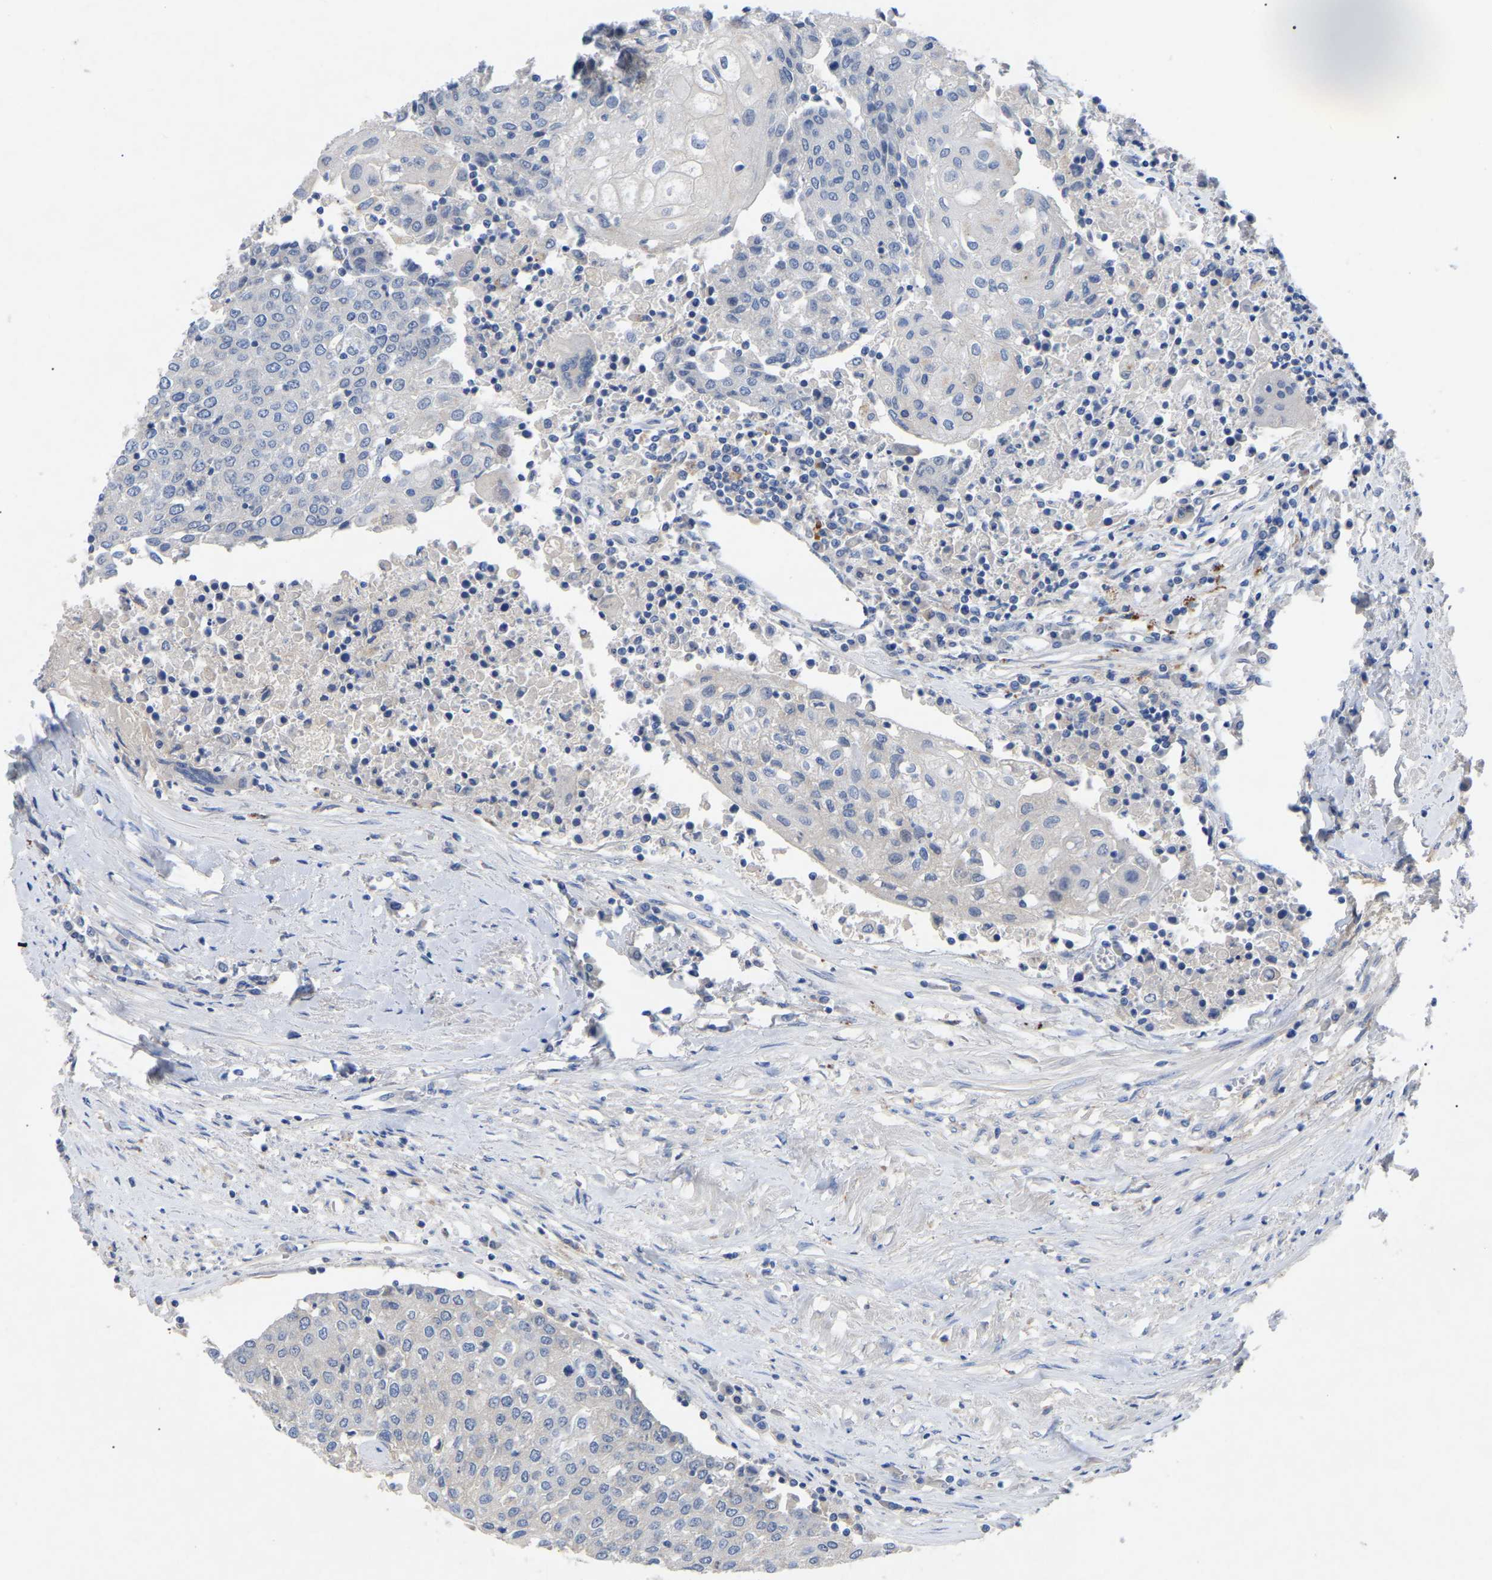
{"staining": {"intensity": "negative", "quantity": "none", "location": "none"}, "tissue": "urothelial cancer", "cell_type": "Tumor cells", "image_type": "cancer", "snomed": [{"axis": "morphology", "description": "Urothelial carcinoma, High grade"}, {"axis": "topography", "description": "Urinary bladder"}], "caption": "DAB (3,3'-diaminobenzidine) immunohistochemical staining of human urothelial carcinoma (high-grade) demonstrates no significant positivity in tumor cells.", "gene": "SMPD2", "patient": {"sex": "female", "age": 85}}